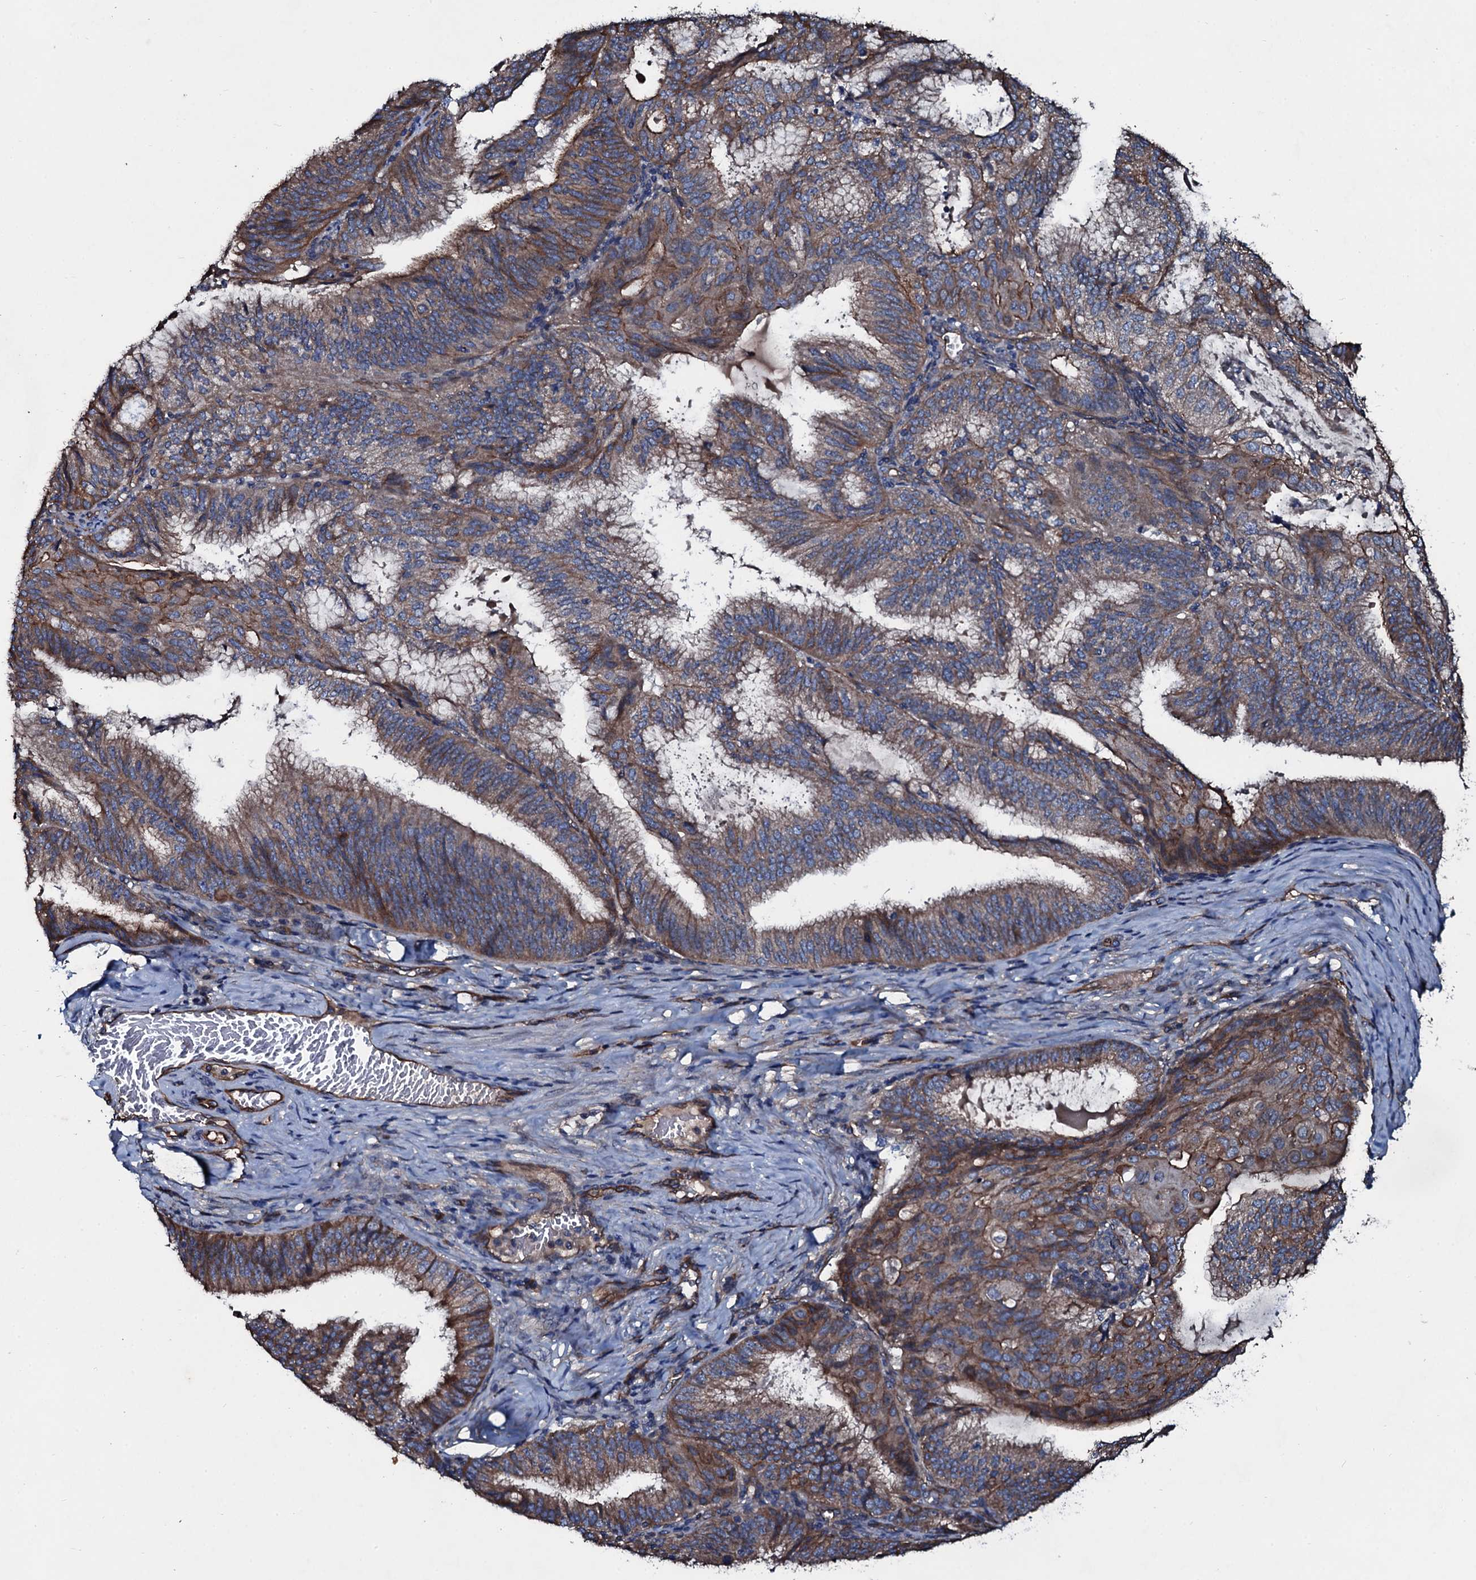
{"staining": {"intensity": "moderate", "quantity": ">75%", "location": "cytoplasmic/membranous"}, "tissue": "endometrial cancer", "cell_type": "Tumor cells", "image_type": "cancer", "snomed": [{"axis": "morphology", "description": "Adenocarcinoma, NOS"}, {"axis": "topography", "description": "Endometrium"}], "caption": "Immunohistochemistry of human endometrial cancer (adenocarcinoma) shows medium levels of moderate cytoplasmic/membranous expression in approximately >75% of tumor cells.", "gene": "DMAC2", "patient": {"sex": "female", "age": 49}}